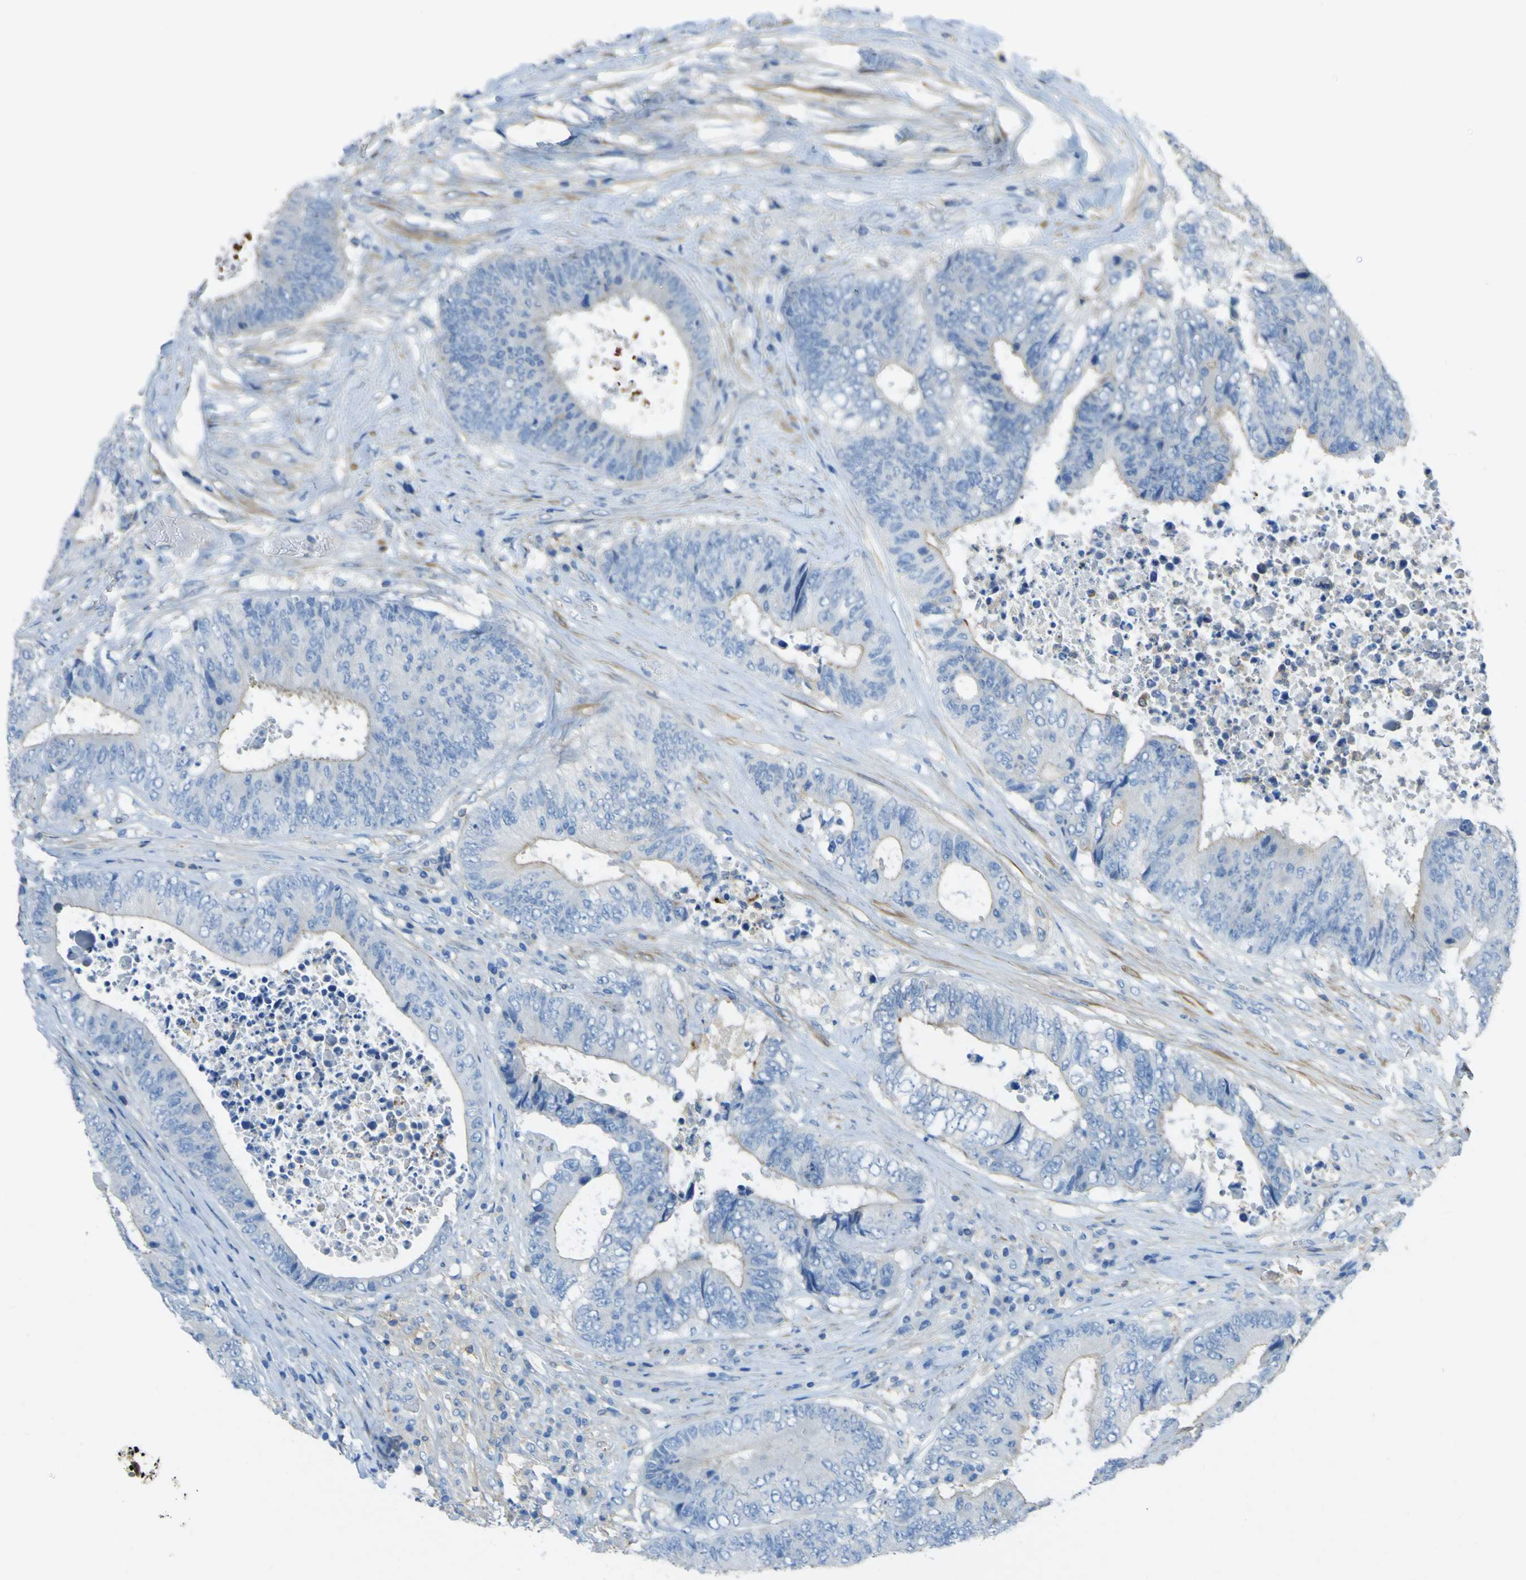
{"staining": {"intensity": "weak", "quantity": ">75%", "location": "cytoplasmic/membranous"}, "tissue": "colorectal cancer", "cell_type": "Tumor cells", "image_type": "cancer", "snomed": [{"axis": "morphology", "description": "Adenocarcinoma, NOS"}, {"axis": "topography", "description": "Rectum"}], "caption": "This micrograph shows IHC staining of colorectal cancer (adenocarcinoma), with low weak cytoplasmic/membranous positivity in about >75% of tumor cells.", "gene": "OGN", "patient": {"sex": "male", "age": 72}}